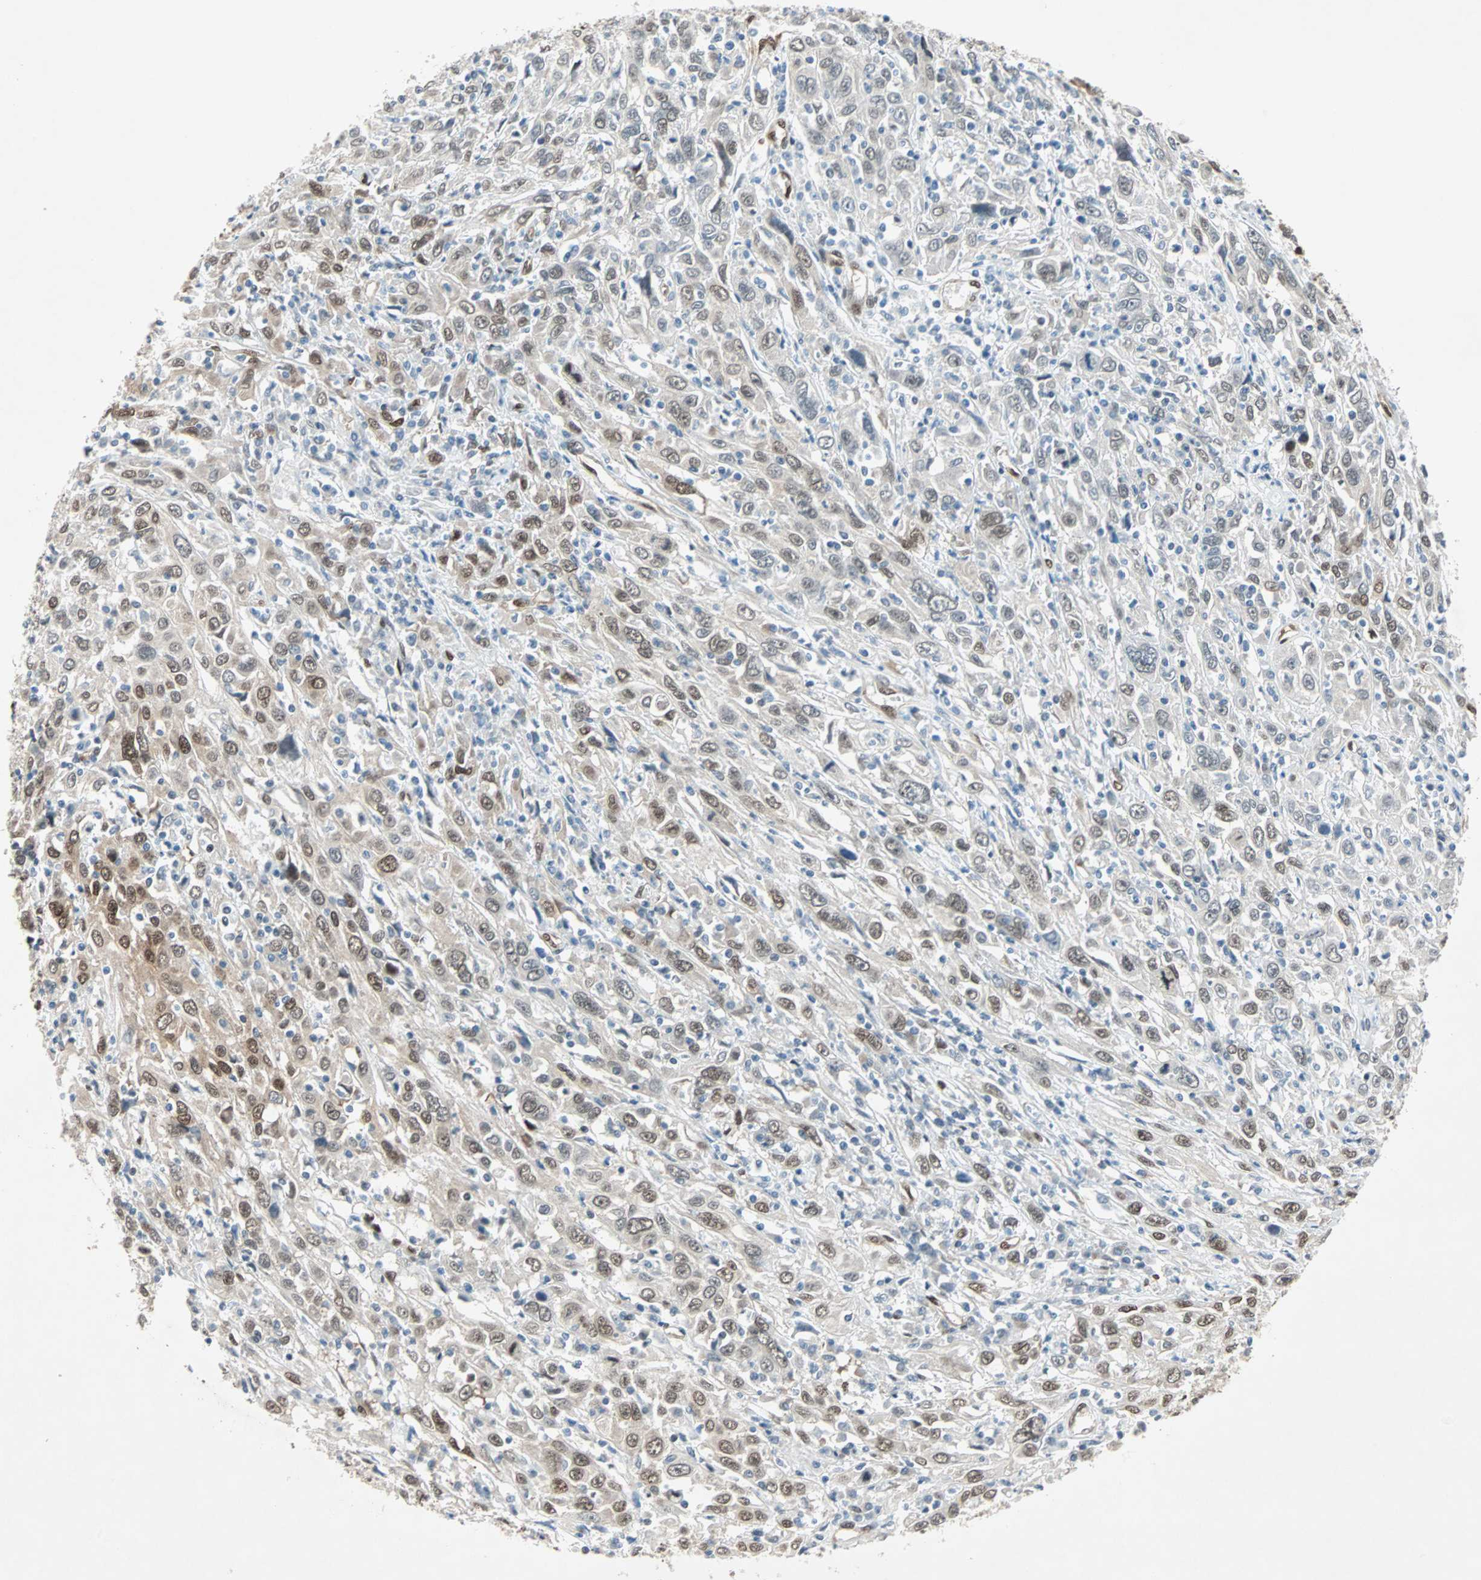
{"staining": {"intensity": "moderate", "quantity": ">75%", "location": "cytoplasmic/membranous,nuclear"}, "tissue": "cervical cancer", "cell_type": "Tumor cells", "image_type": "cancer", "snomed": [{"axis": "morphology", "description": "Squamous cell carcinoma, NOS"}, {"axis": "topography", "description": "Cervix"}], "caption": "Protein staining of cervical cancer (squamous cell carcinoma) tissue reveals moderate cytoplasmic/membranous and nuclear expression in about >75% of tumor cells.", "gene": "WWTR1", "patient": {"sex": "female", "age": 46}}